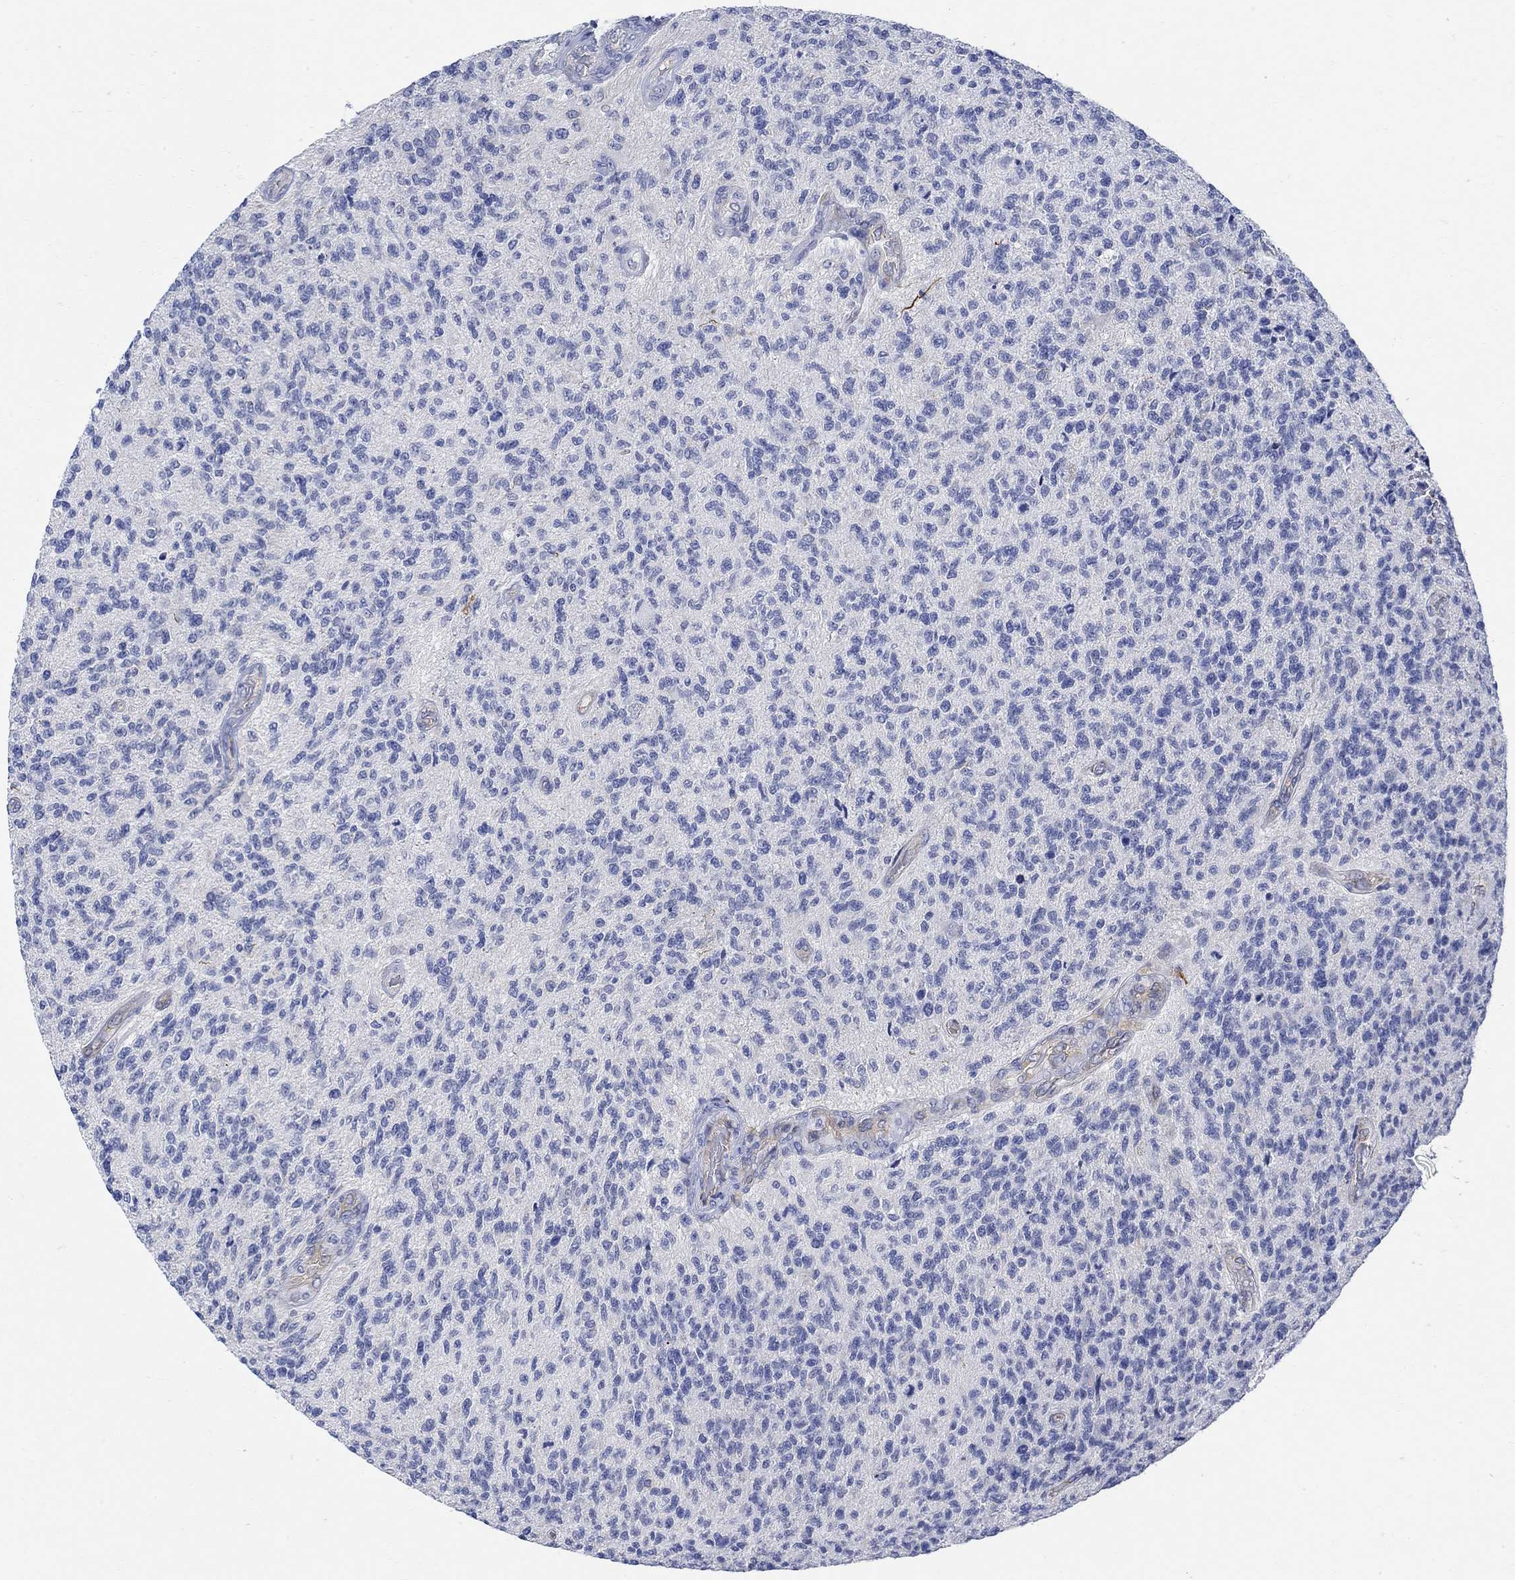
{"staining": {"intensity": "negative", "quantity": "none", "location": "none"}, "tissue": "glioma", "cell_type": "Tumor cells", "image_type": "cancer", "snomed": [{"axis": "morphology", "description": "Glioma, malignant, High grade"}, {"axis": "topography", "description": "Brain"}], "caption": "The image displays no staining of tumor cells in malignant high-grade glioma. (DAB (3,3'-diaminobenzidine) immunohistochemistry (IHC), high magnification).", "gene": "PHF21B", "patient": {"sex": "male", "age": 56}}